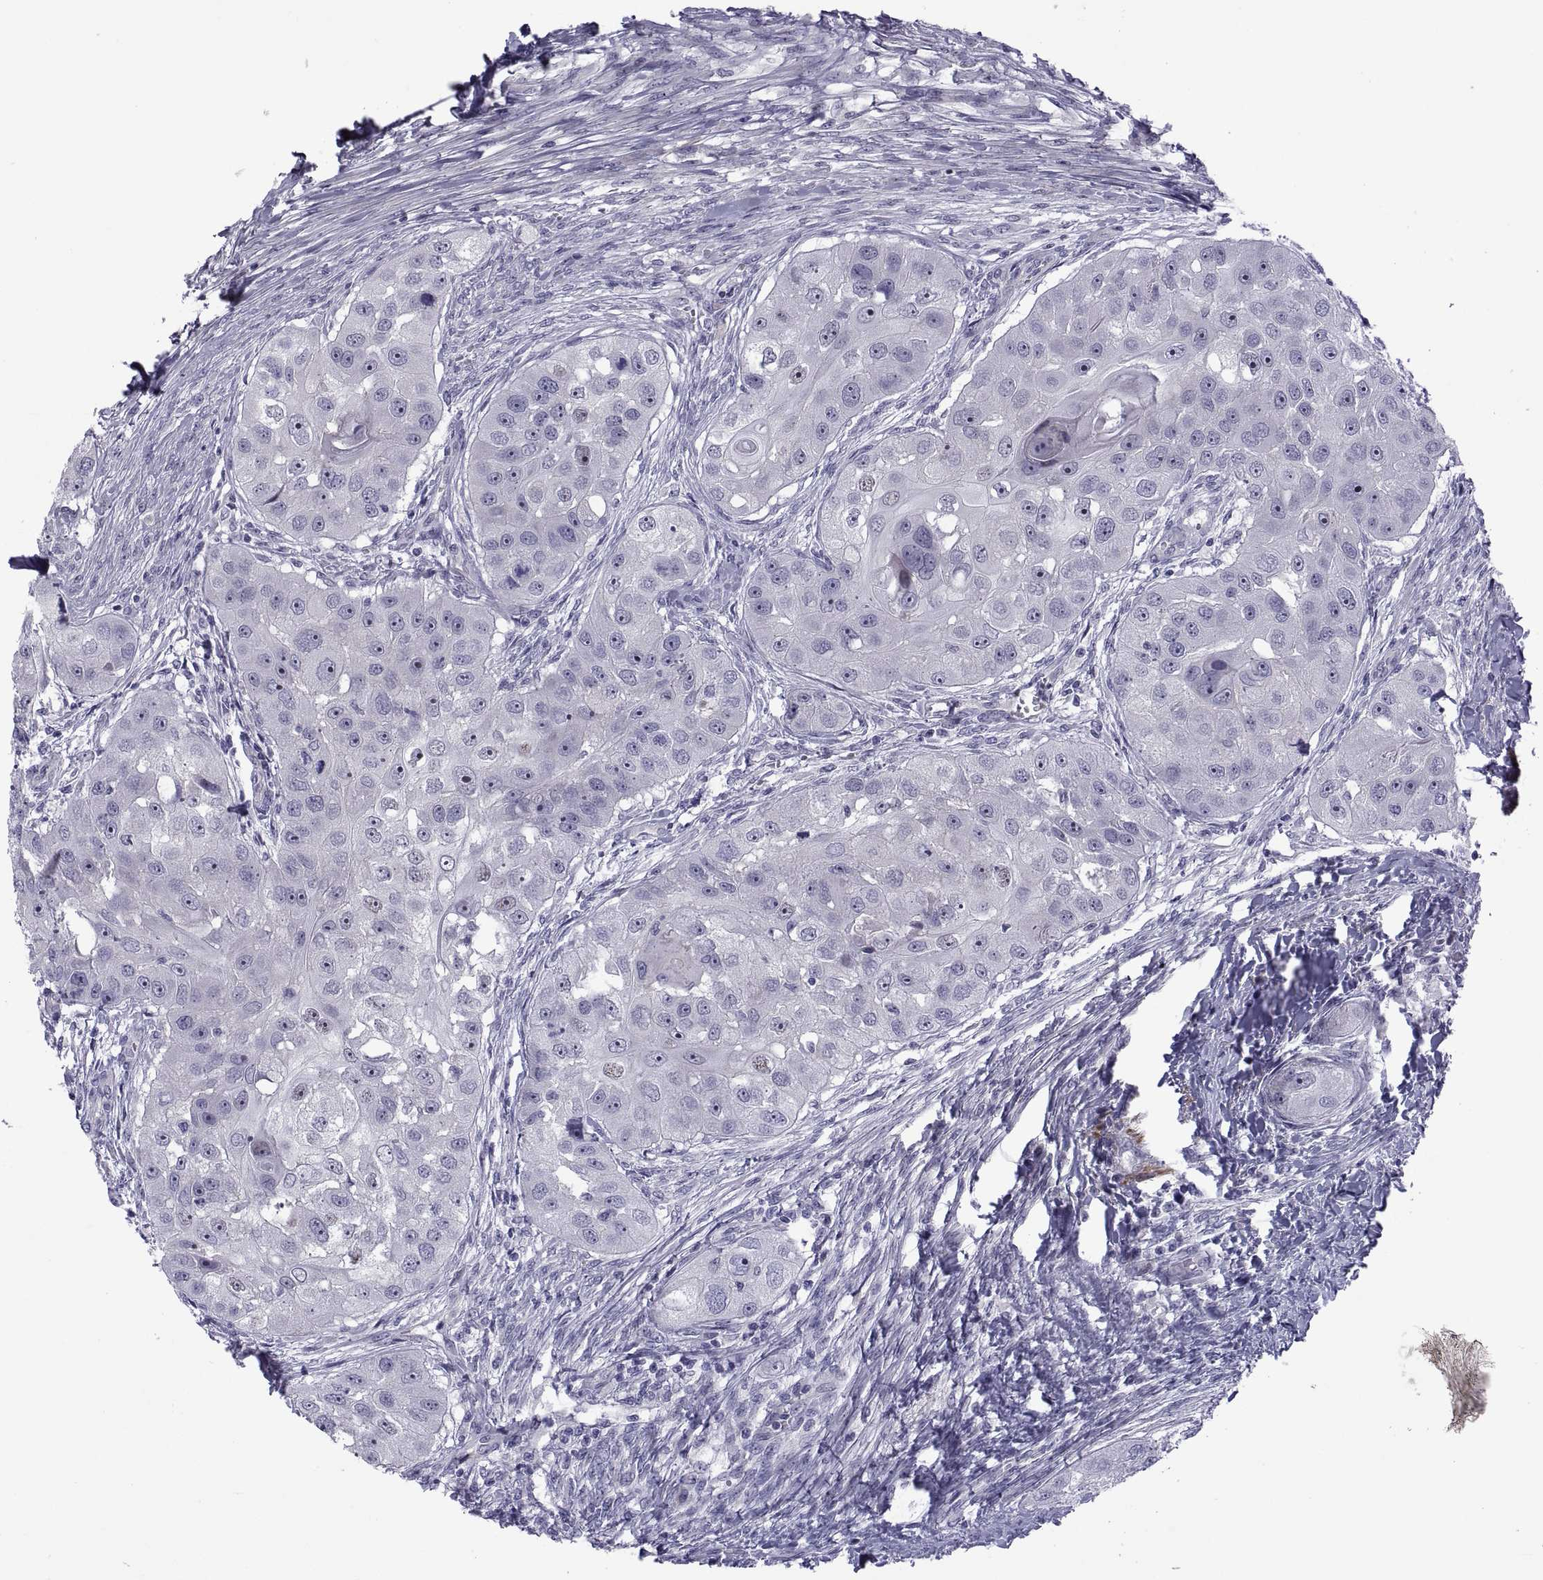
{"staining": {"intensity": "negative", "quantity": "none", "location": "none"}, "tissue": "head and neck cancer", "cell_type": "Tumor cells", "image_type": "cancer", "snomed": [{"axis": "morphology", "description": "Squamous cell carcinoma, NOS"}, {"axis": "topography", "description": "Head-Neck"}], "caption": "This is an IHC photomicrograph of human head and neck cancer (squamous cell carcinoma). There is no staining in tumor cells.", "gene": "TMEM158", "patient": {"sex": "male", "age": 51}}